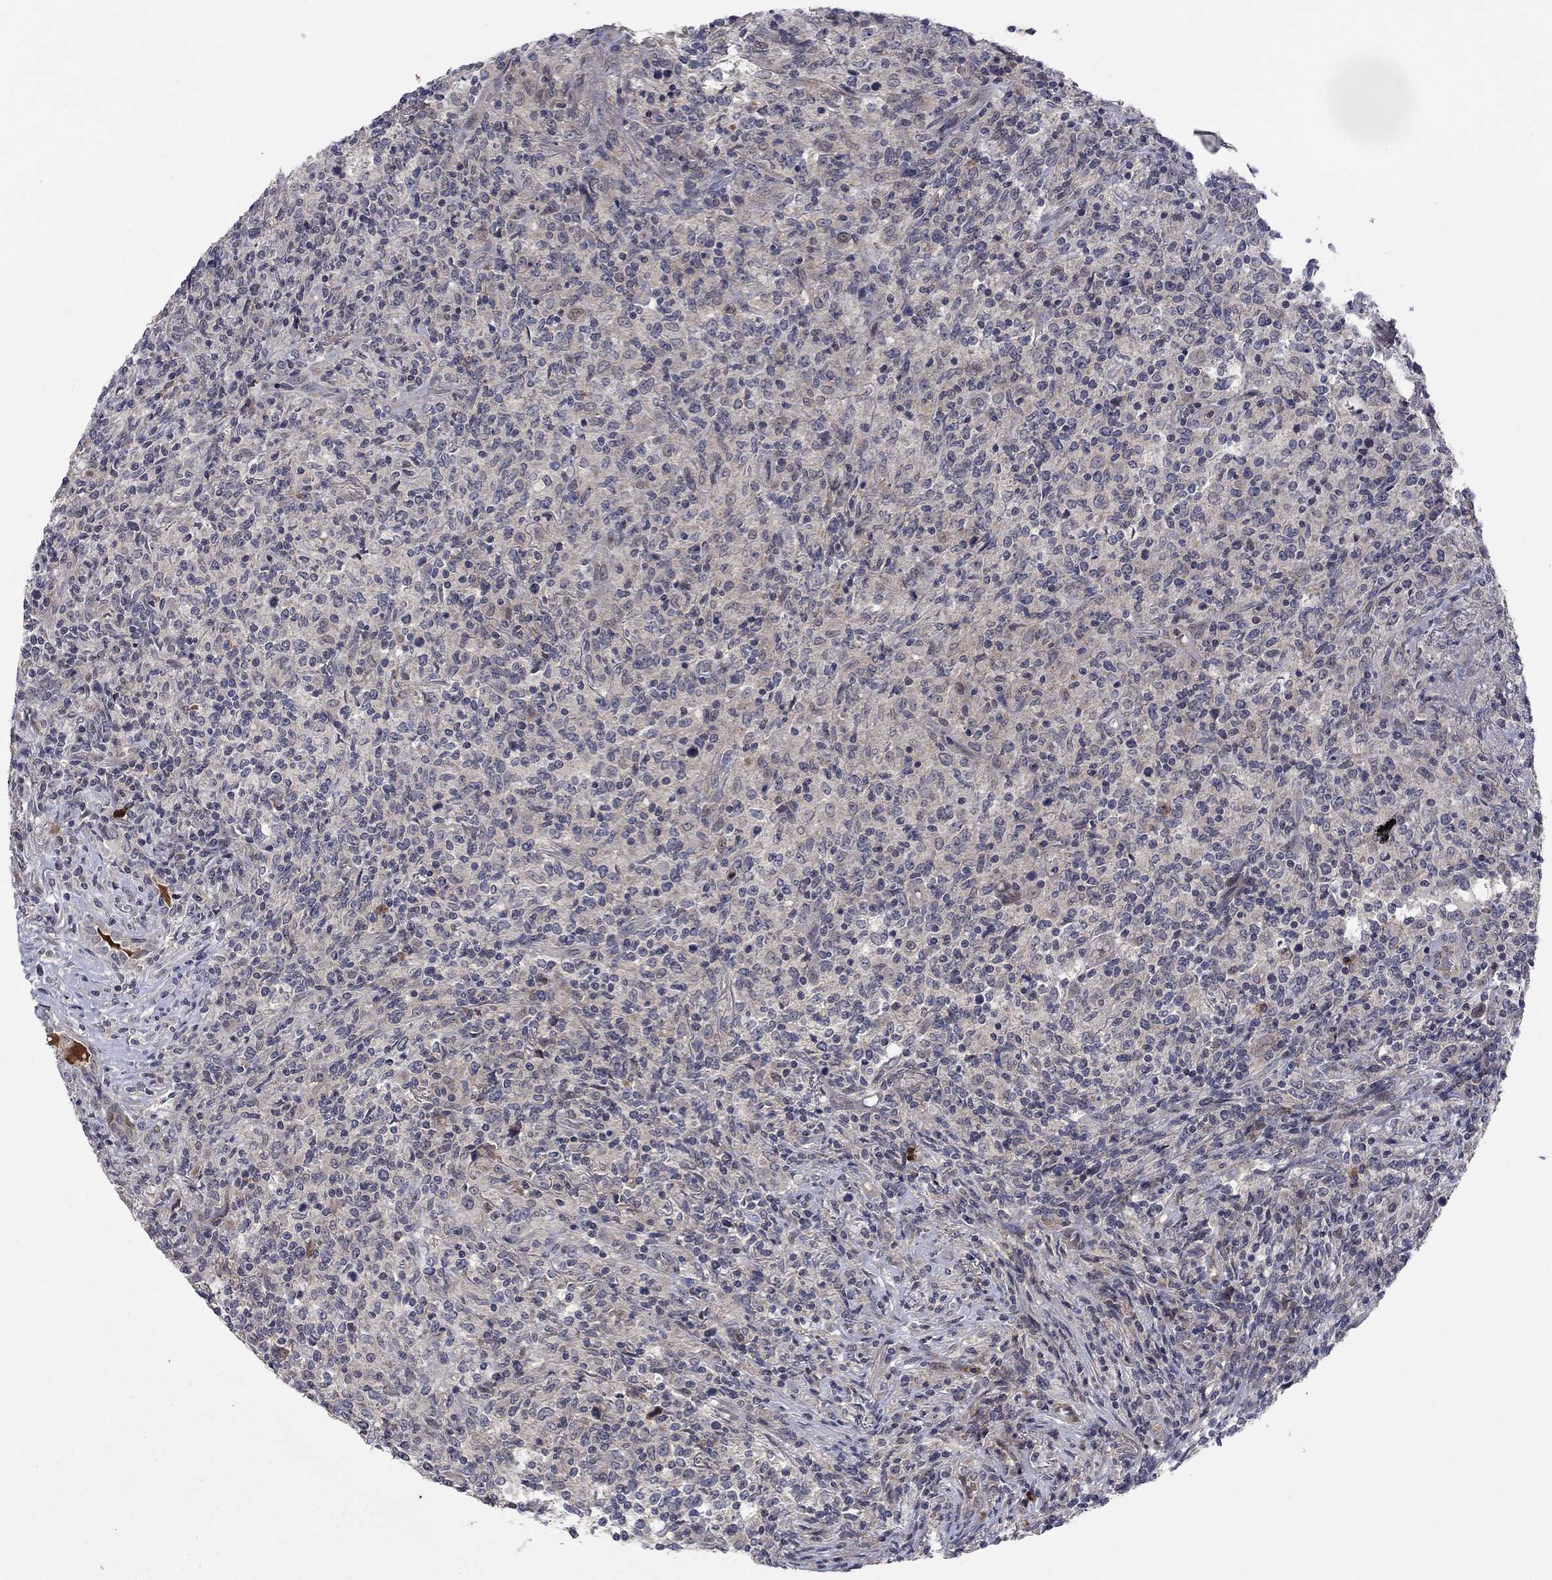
{"staining": {"intensity": "negative", "quantity": "none", "location": "none"}, "tissue": "lymphoma", "cell_type": "Tumor cells", "image_type": "cancer", "snomed": [{"axis": "morphology", "description": "Malignant lymphoma, non-Hodgkin's type, High grade"}, {"axis": "topography", "description": "Lung"}], "caption": "Immunohistochemistry image of lymphoma stained for a protein (brown), which shows no expression in tumor cells.", "gene": "IL4", "patient": {"sex": "male", "age": 79}}